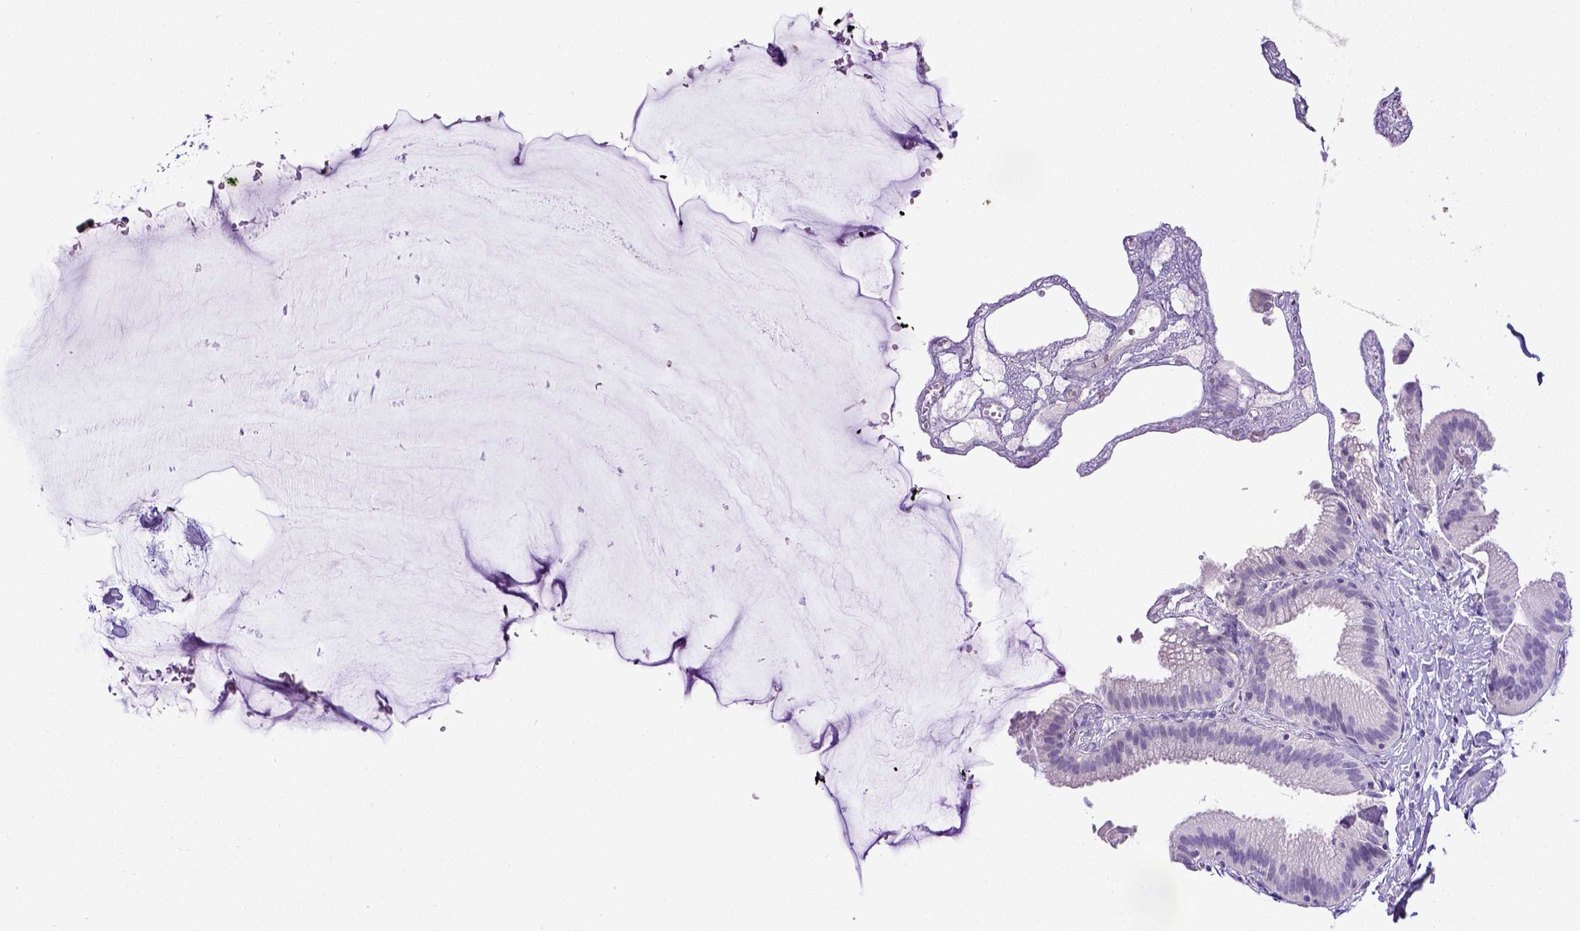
{"staining": {"intensity": "negative", "quantity": "none", "location": "none"}, "tissue": "gallbladder", "cell_type": "Glandular cells", "image_type": "normal", "snomed": [{"axis": "morphology", "description": "Normal tissue, NOS"}, {"axis": "topography", "description": "Gallbladder"}], "caption": "This photomicrograph is of unremarkable gallbladder stained with IHC to label a protein in brown with the nuclei are counter-stained blue. There is no staining in glandular cells. (DAB IHC with hematoxylin counter stain).", "gene": "SATB2", "patient": {"sex": "female", "age": 63}}